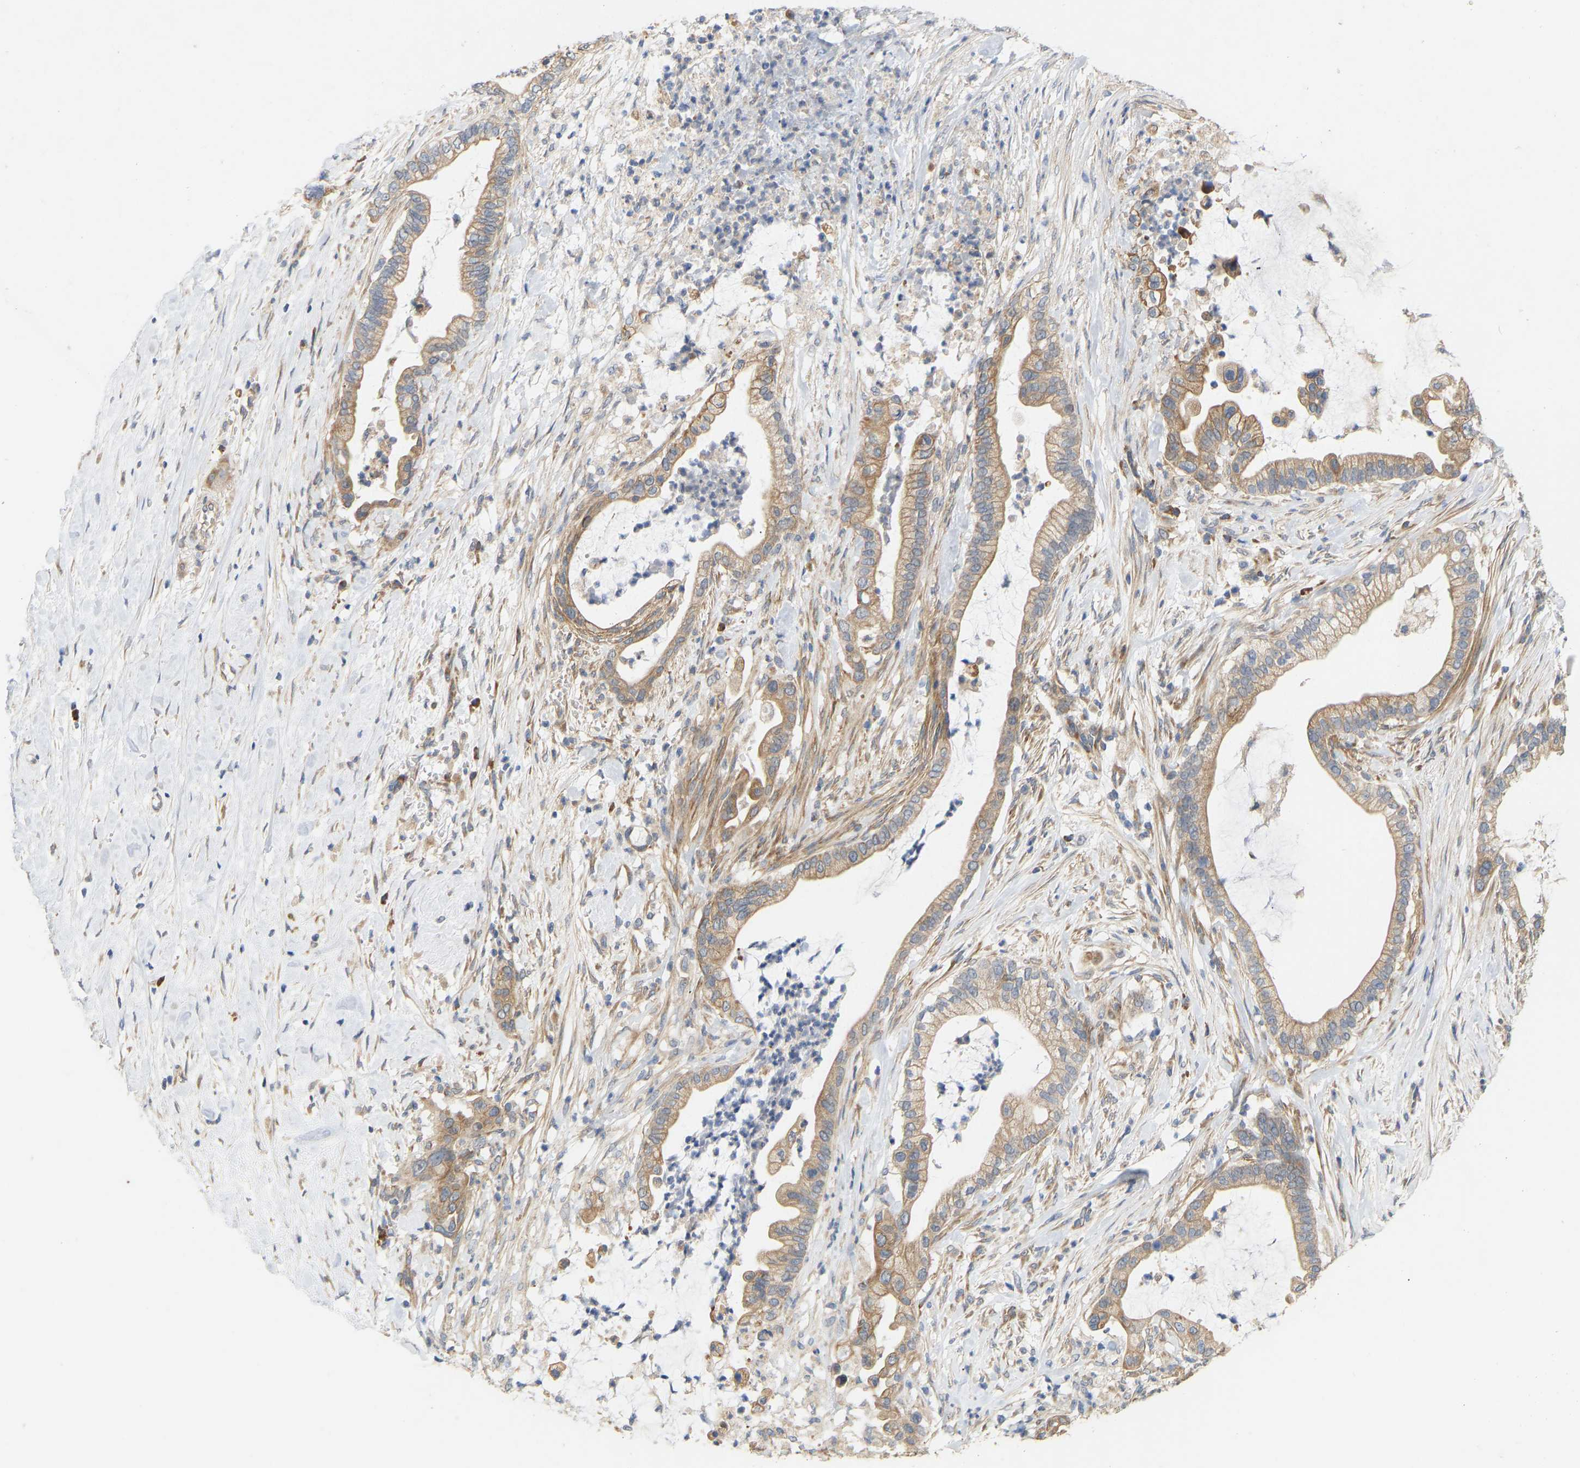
{"staining": {"intensity": "weak", "quantity": ">75%", "location": "cytoplasmic/membranous"}, "tissue": "pancreatic cancer", "cell_type": "Tumor cells", "image_type": "cancer", "snomed": [{"axis": "morphology", "description": "Adenocarcinoma, NOS"}, {"axis": "topography", "description": "Pancreas"}], "caption": "About >75% of tumor cells in human pancreatic cancer (adenocarcinoma) reveal weak cytoplasmic/membranous protein staining as visualized by brown immunohistochemical staining.", "gene": "HACD2", "patient": {"sex": "male", "age": 69}}